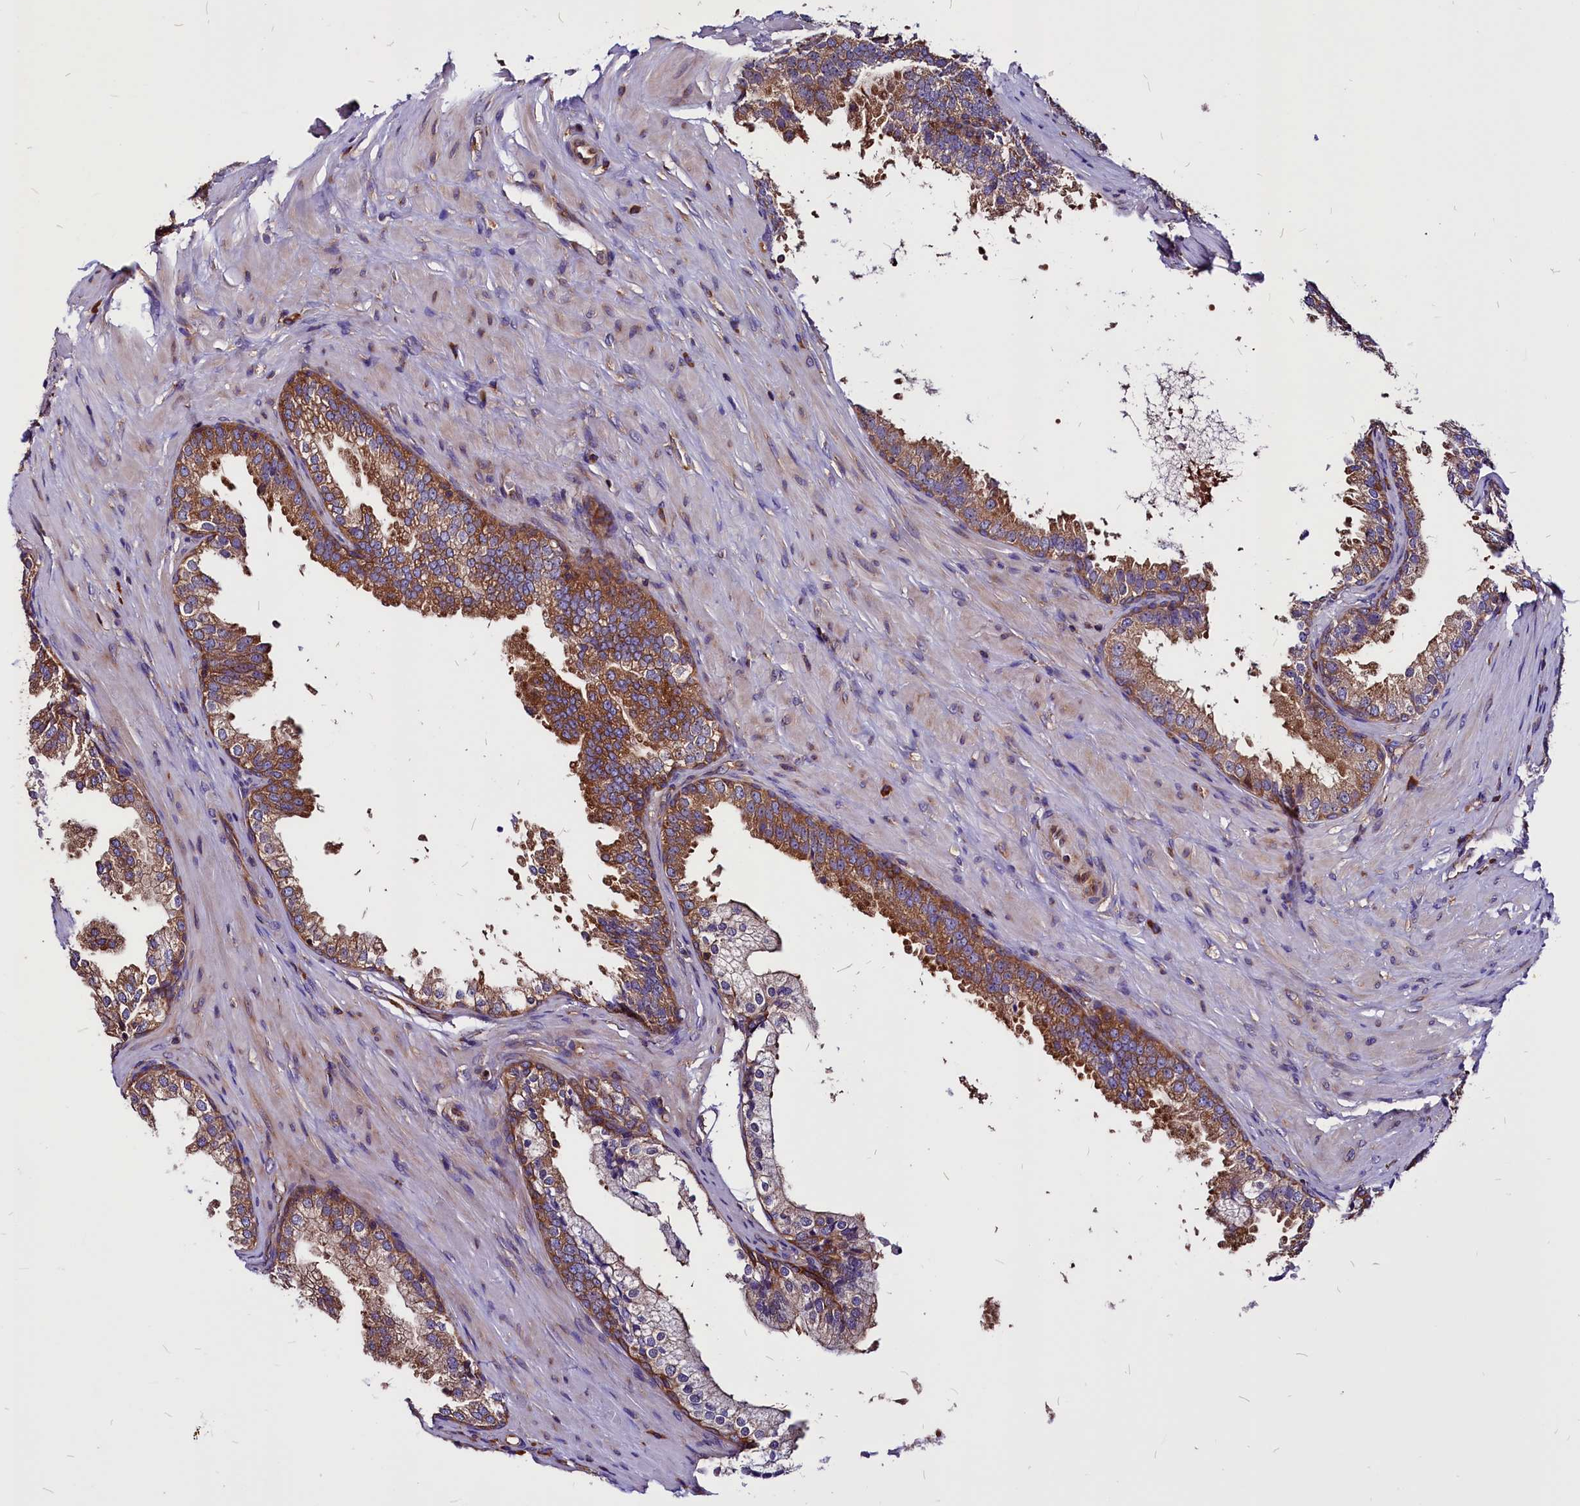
{"staining": {"intensity": "strong", "quantity": ">75%", "location": "cytoplasmic/membranous"}, "tissue": "prostate", "cell_type": "Glandular cells", "image_type": "normal", "snomed": [{"axis": "morphology", "description": "Normal tissue, NOS"}, {"axis": "topography", "description": "Prostate"}], "caption": "Glandular cells show high levels of strong cytoplasmic/membranous positivity in about >75% of cells in benign human prostate.", "gene": "EIF3G", "patient": {"sex": "male", "age": 60}}